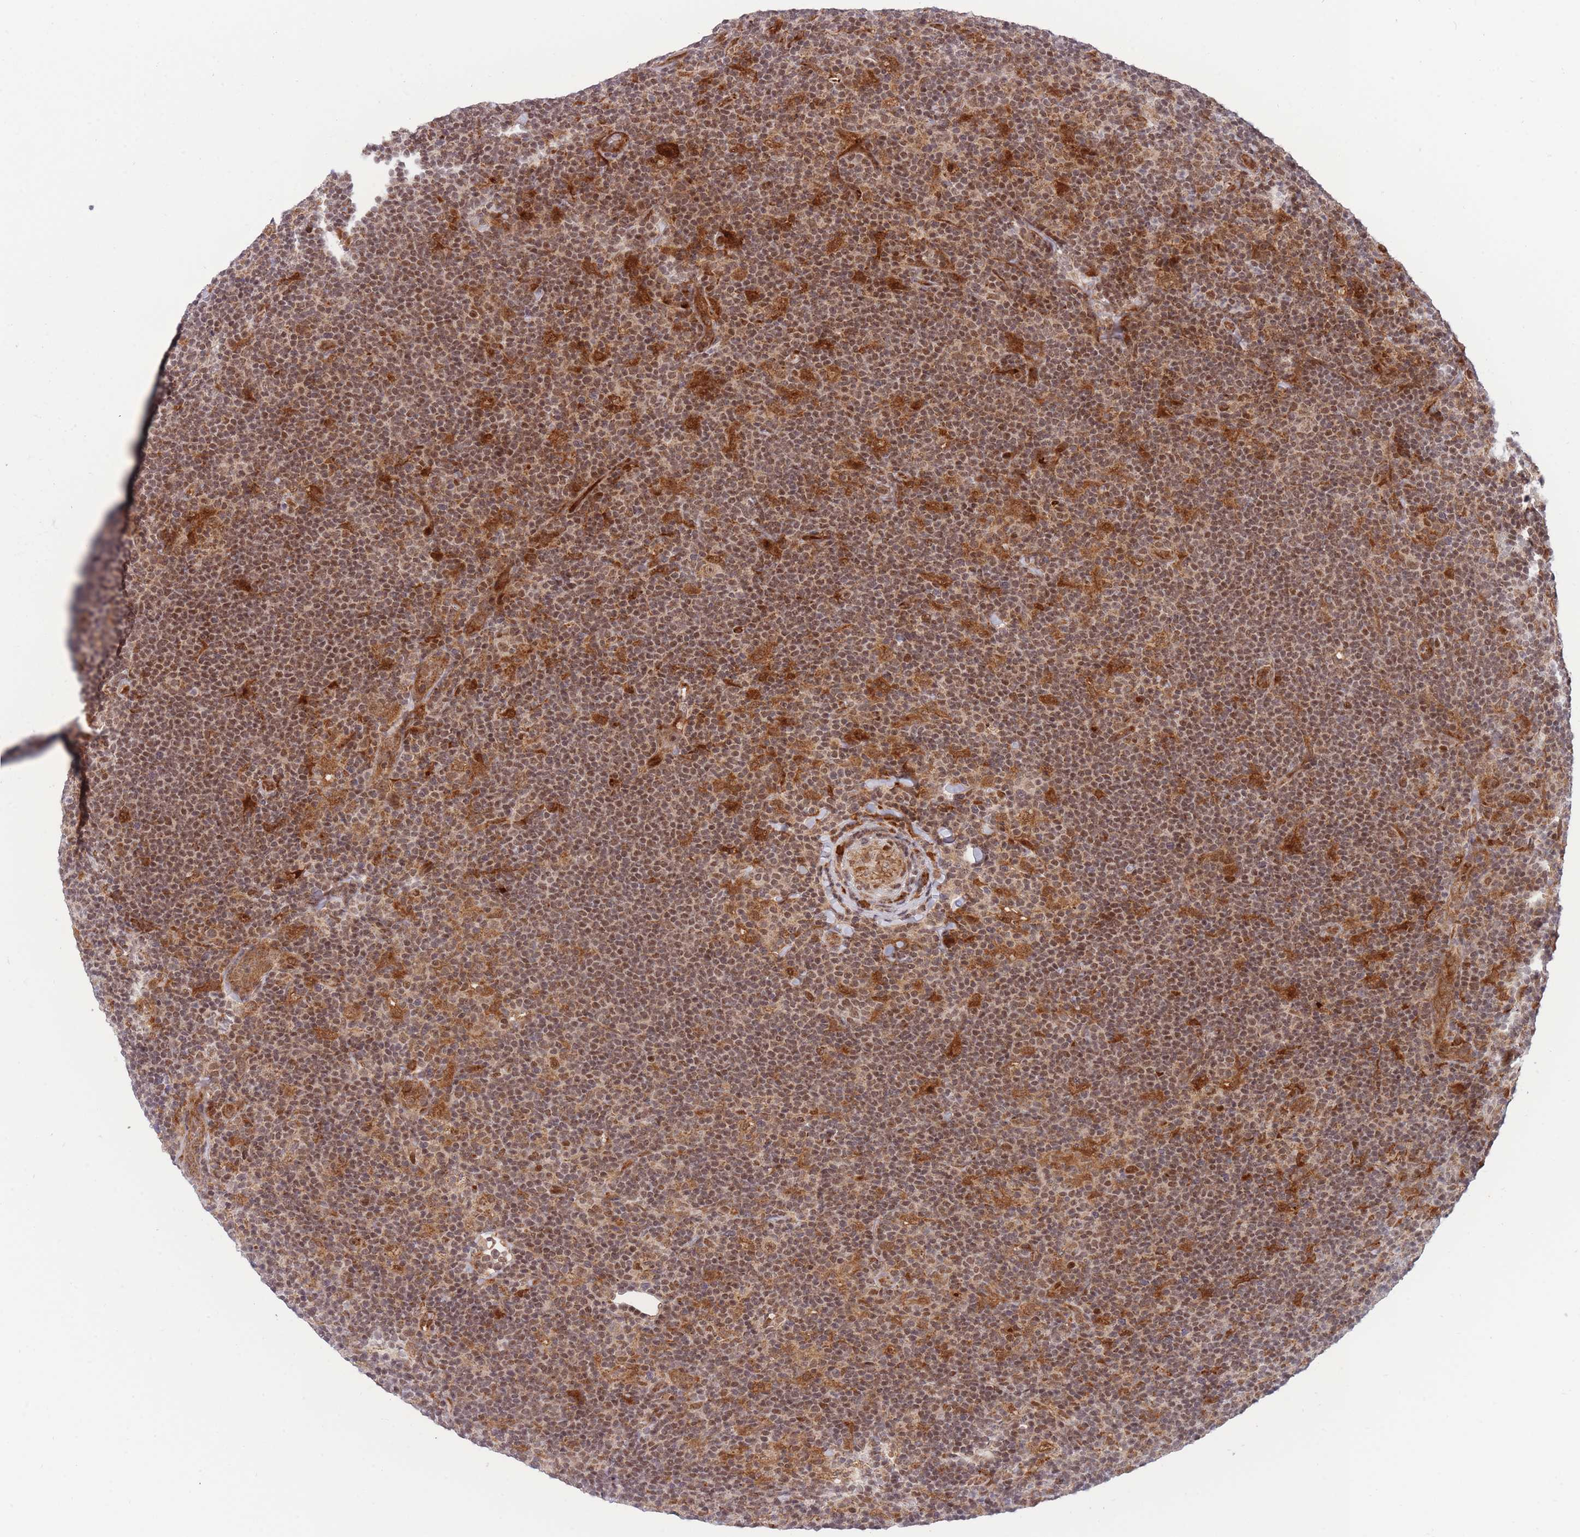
{"staining": {"intensity": "moderate", "quantity": ">75%", "location": "nuclear"}, "tissue": "lymphoma", "cell_type": "Tumor cells", "image_type": "cancer", "snomed": [{"axis": "morphology", "description": "Hodgkin's disease, NOS"}, {"axis": "topography", "description": "Lymph node"}], "caption": "Brown immunohistochemical staining in lymphoma displays moderate nuclear staining in approximately >75% of tumor cells.", "gene": "BOD1L1", "patient": {"sex": "female", "age": 57}}